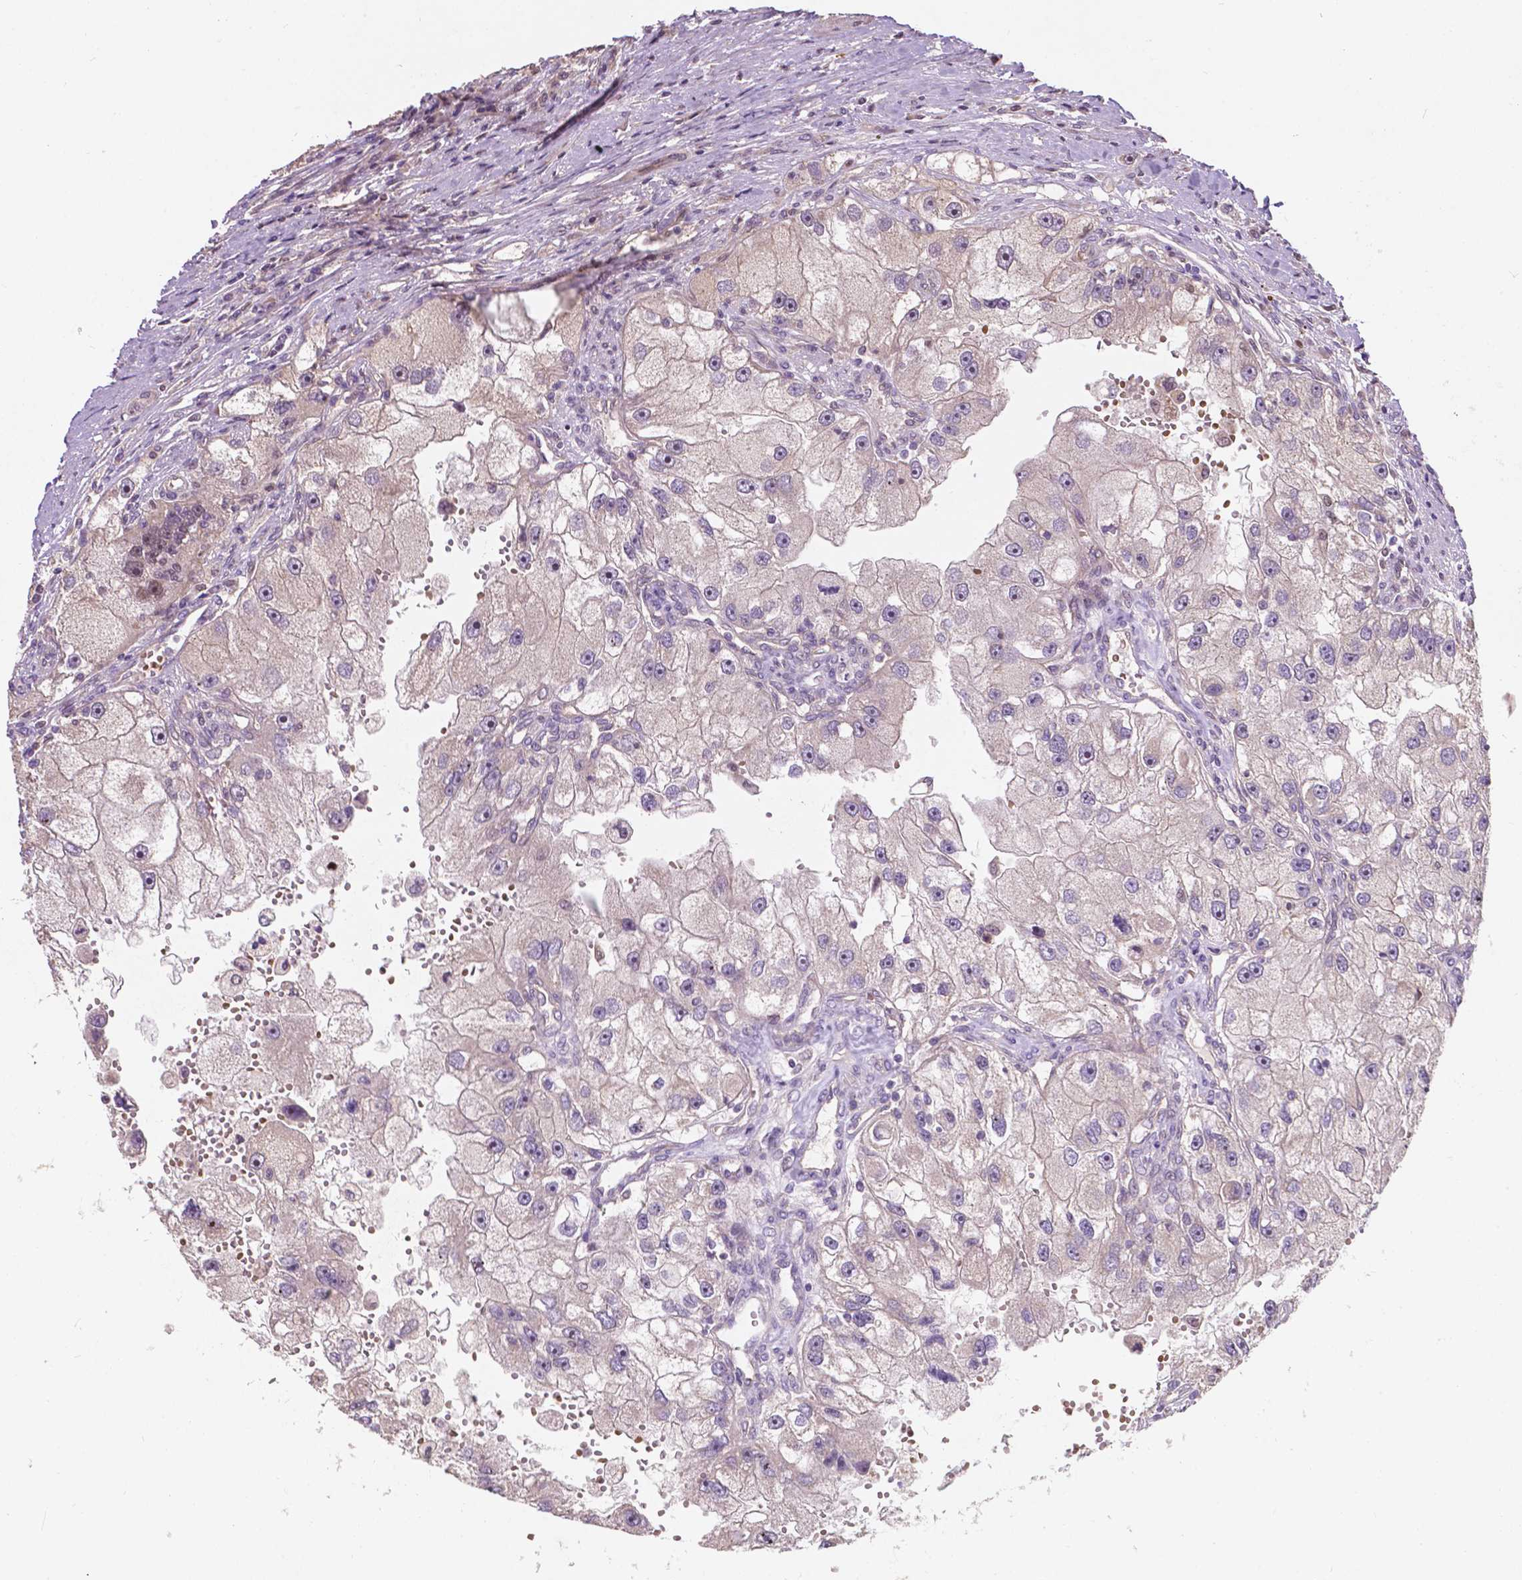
{"staining": {"intensity": "negative", "quantity": "none", "location": "none"}, "tissue": "renal cancer", "cell_type": "Tumor cells", "image_type": "cancer", "snomed": [{"axis": "morphology", "description": "Adenocarcinoma, NOS"}, {"axis": "topography", "description": "Kidney"}], "caption": "A histopathology image of human renal adenocarcinoma is negative for staining in tumor cells.", "gene": "DUSP16", "patient": {"sex": "male", "age": 63}}